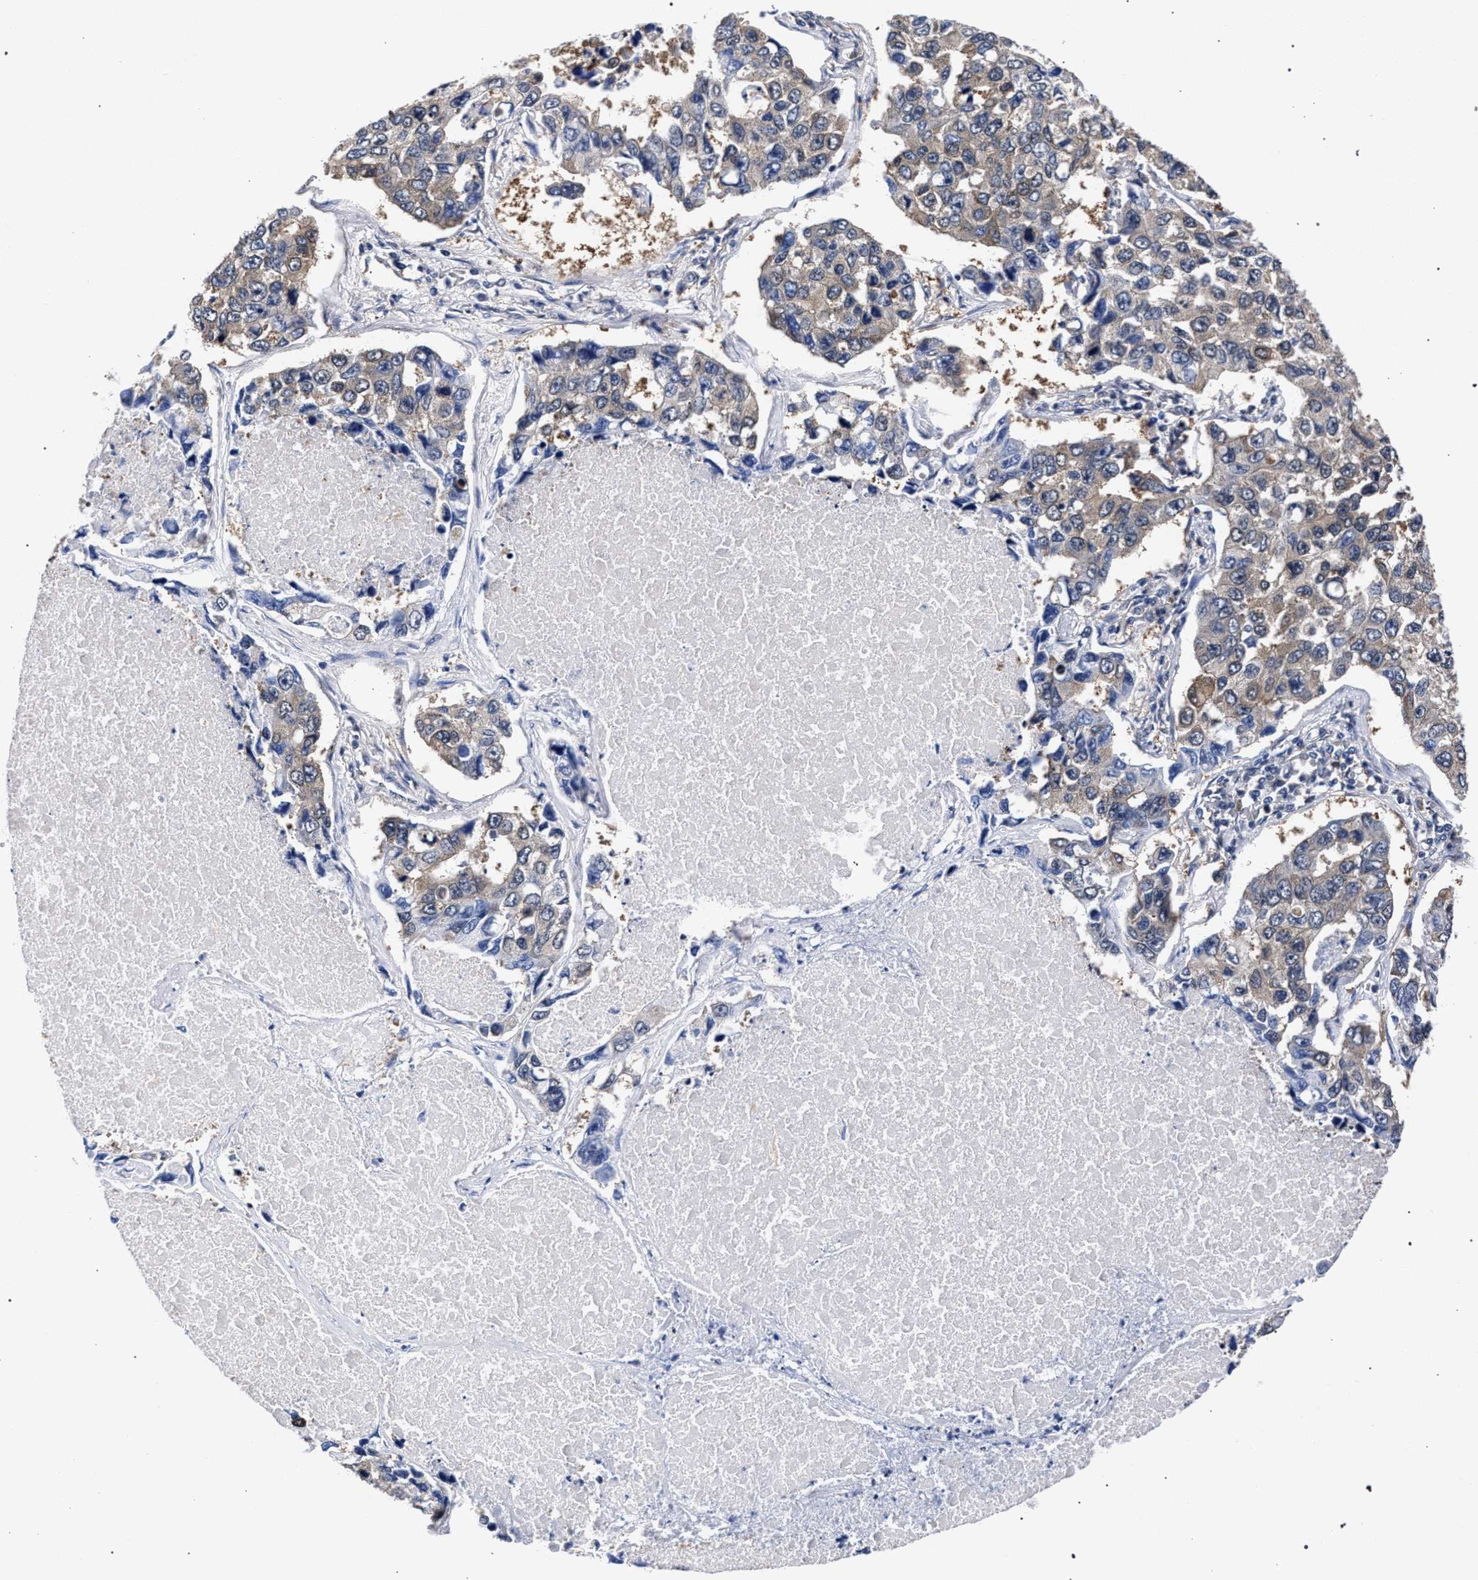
{"staining": {"intensity": "weak", "quantity": "25%-75%", "location": "cytoplasmic/membranous"}, "tissue": "lung cancer", "cell_type": "Tumor cells", "image_type": "cancer", "snomed": [{"axis": "morphology", "description": "Adenocarcinoma, NOS"}, {"axis": "topography", "description": "Lung"}], "caption": "Protein positivity by immunohistochemistry (IHC) shows weak cytoplasmic/membranous staining in about 25%-75% of tumor cells in lung cancer. The protein of interest is shown in brown color, while the nuclei are stained blue.", "gene": "RBM33", "patient": {"sex": "male", "age": 64}}